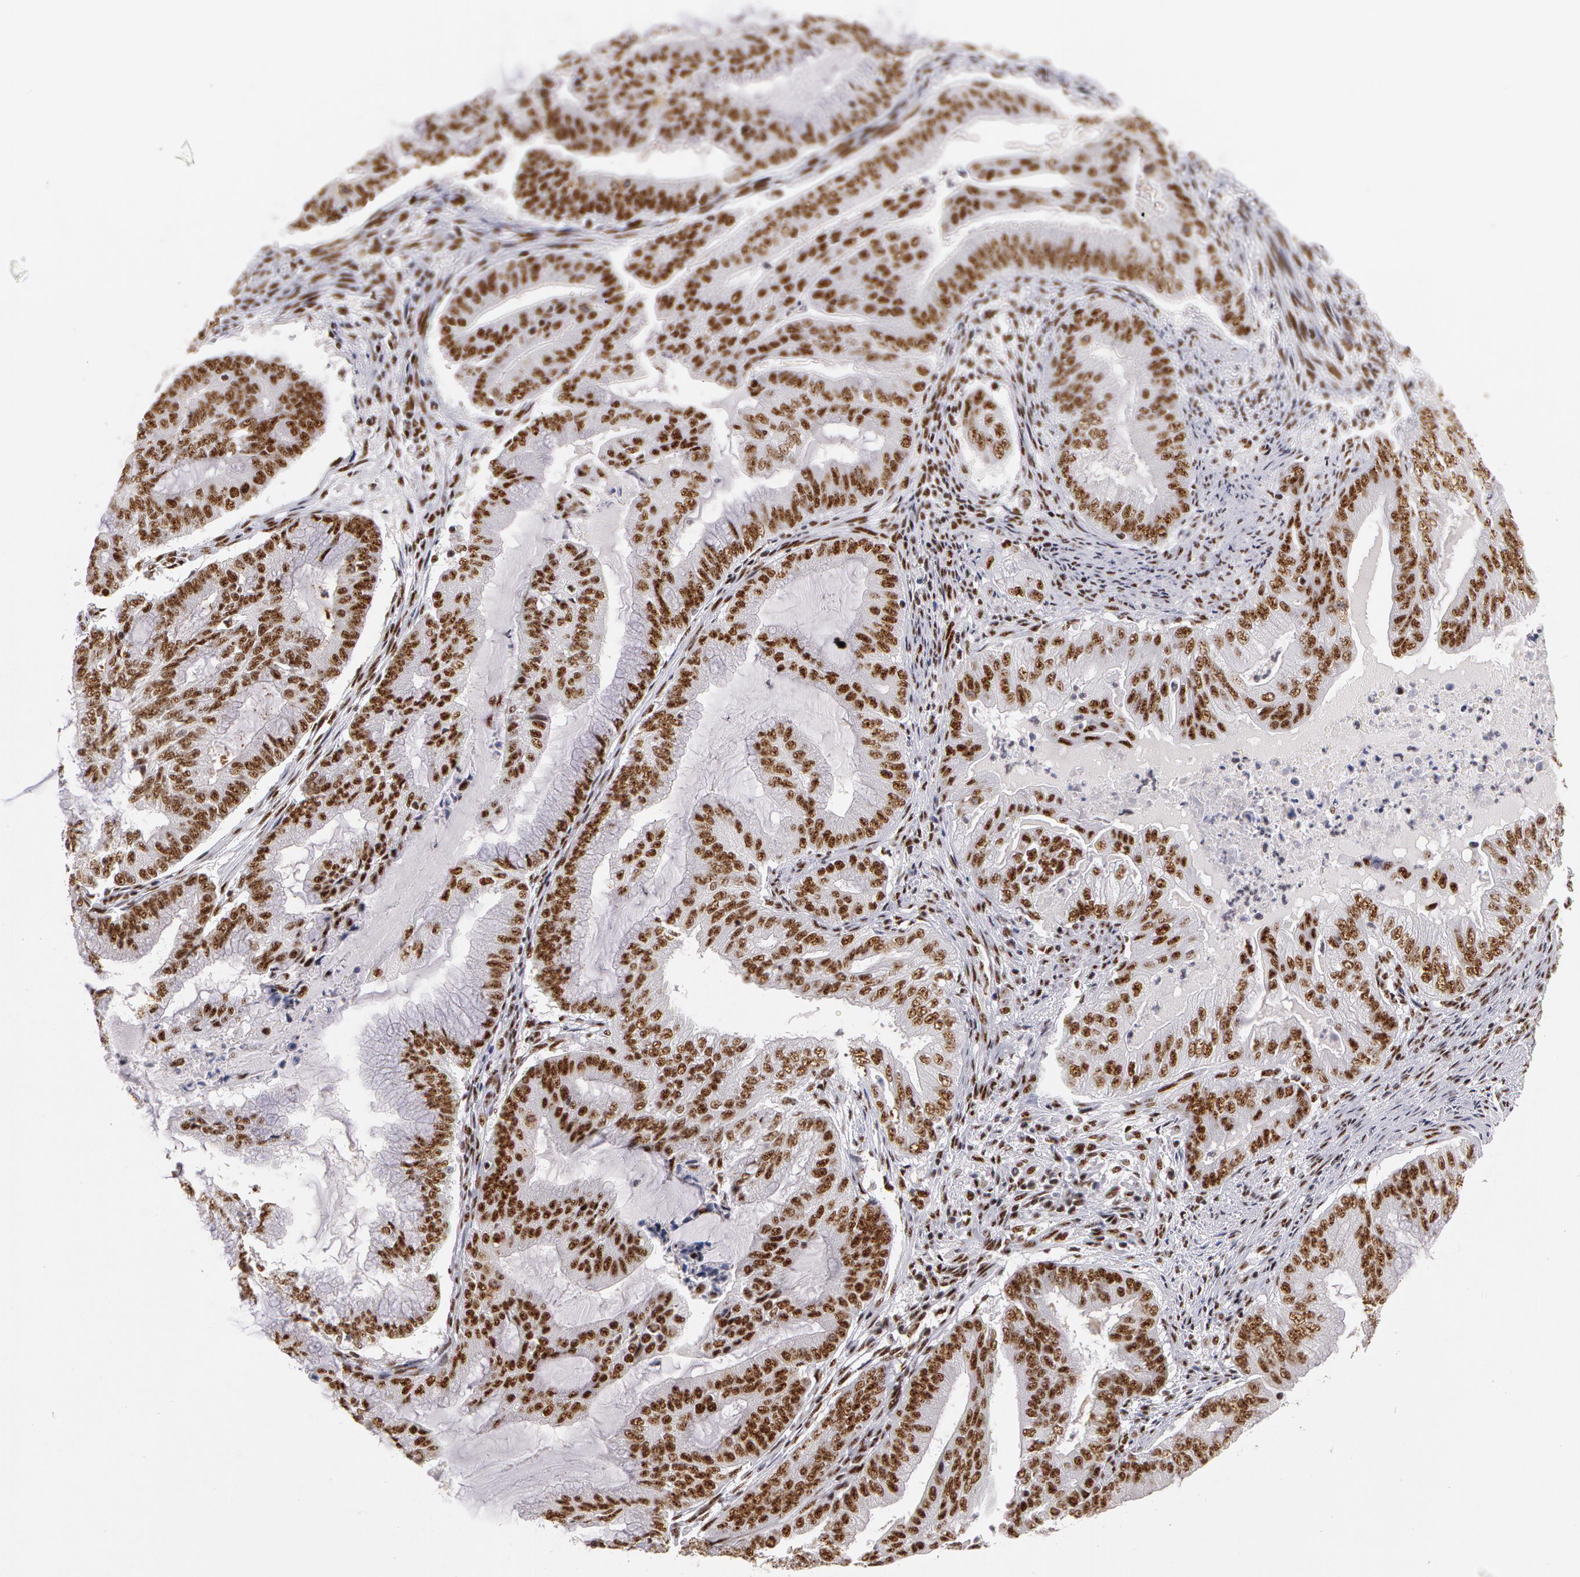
{"staining": {"intensity": "strong", "quantity": ">75%", "location": "nuclear"}, "tissue": "endometrial cancer", "cell_type": "Tumor cells", "image_type": "cancer", "snomed": [{"axis": "morphology", "description": "Adenocarcinoma, NOS"}, {"axis": "topography", "description": "Endometrium"}], "caption": "High-power microscopy captured an immunohistochemistry histopathology image of adenocarcinoma (endometrial), revealing strong nuclear positivity in approximately >75% of tumor cells.", "gene": "PNN", "patient": {"sex": "female", "age": 63}}